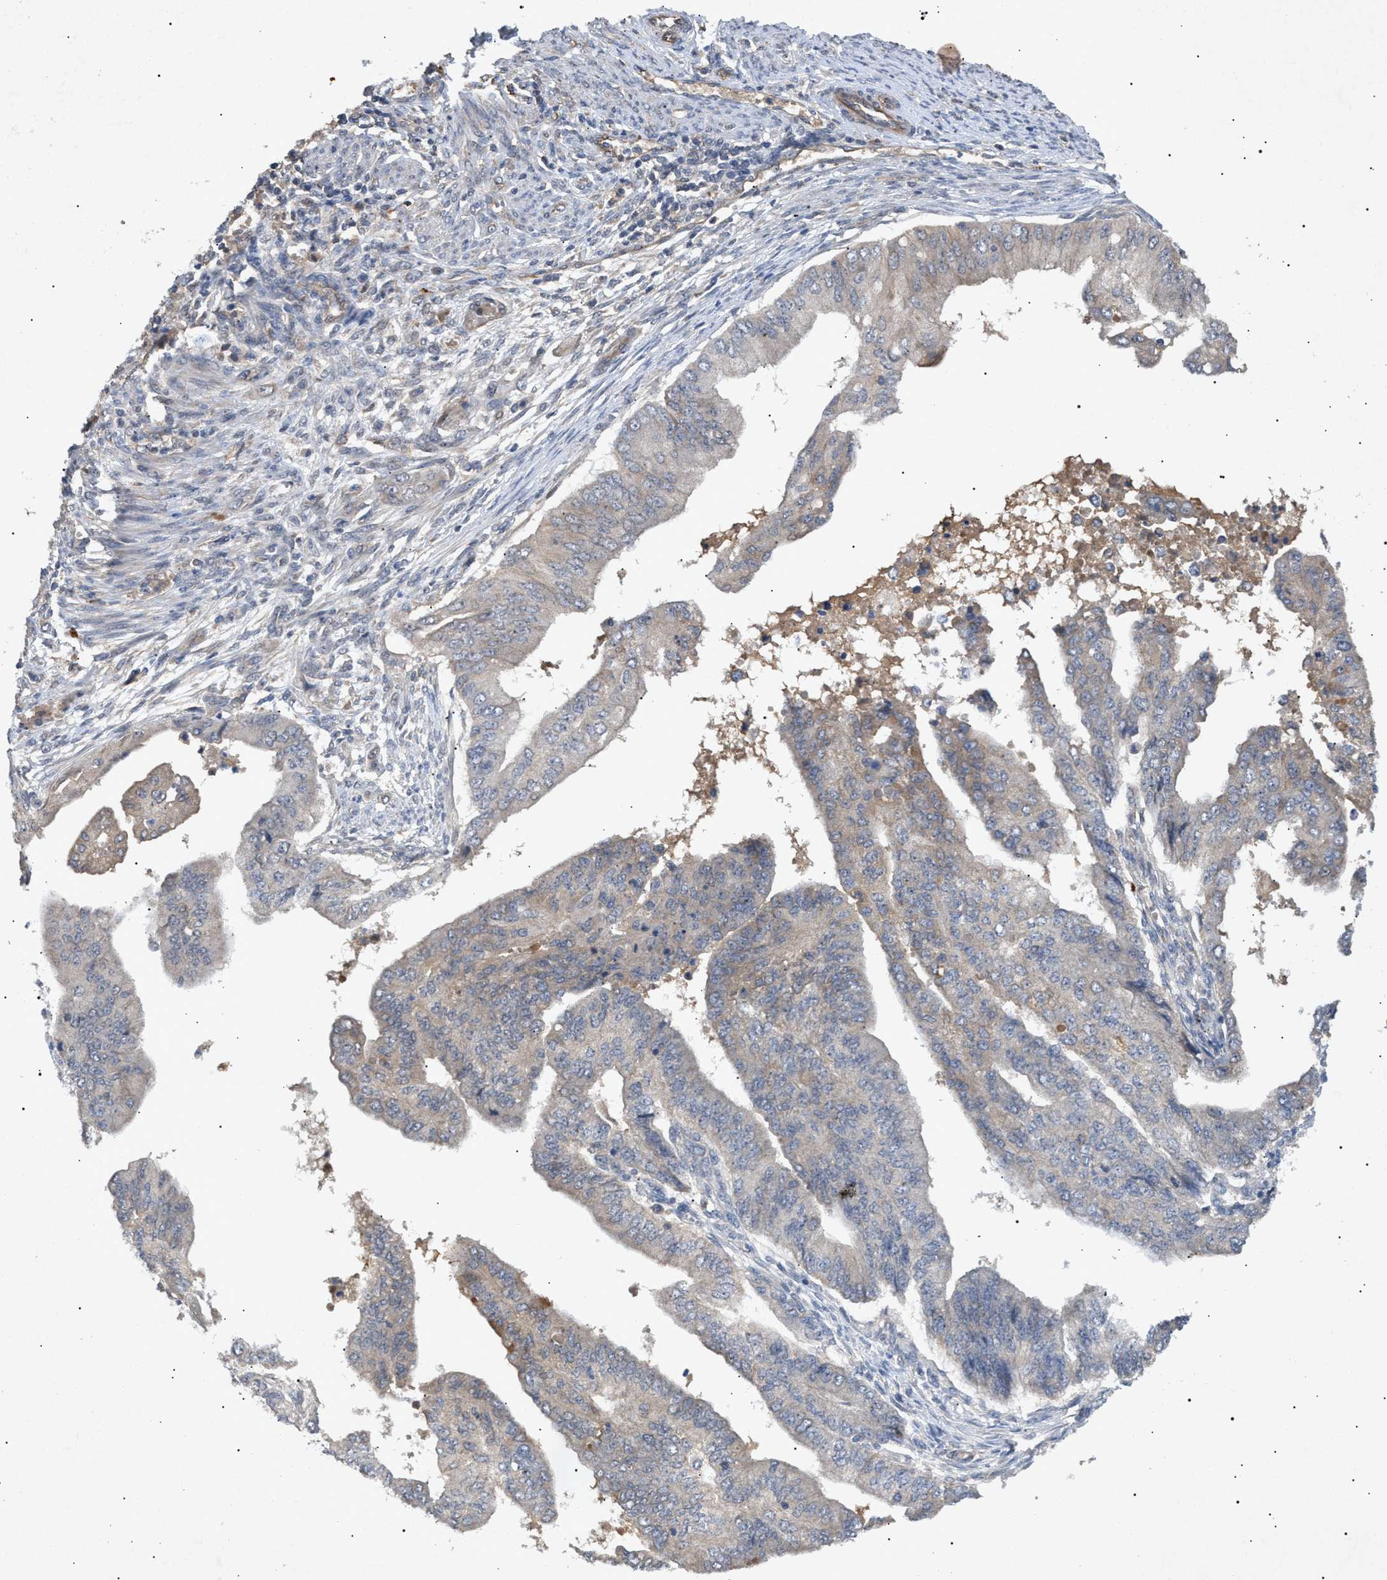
{"staining": {"intensity": "weak", "quantity": "<25%", "location": "cytoplasmic/membranous"}, "tissue": "endometrial cancer", "cell_type": "Tumor cells", "image_type": "cancer", "snomed": [{"axis": "morphology", "description": "Polyp, NOS"}, {"axis": "morphology", "description": "Adenocarcinoma, NOS"}, {"axis": "morphology", "description": "Adenoma, NOS"}, {"axis": "topography", "description": "Endometrium"}], "caption": "Tumor cells are negative for protein expression in human endometrial adenocarcinoma.", "gene": "SIRT5", "patient": {"sex": "female", "age": 79}}